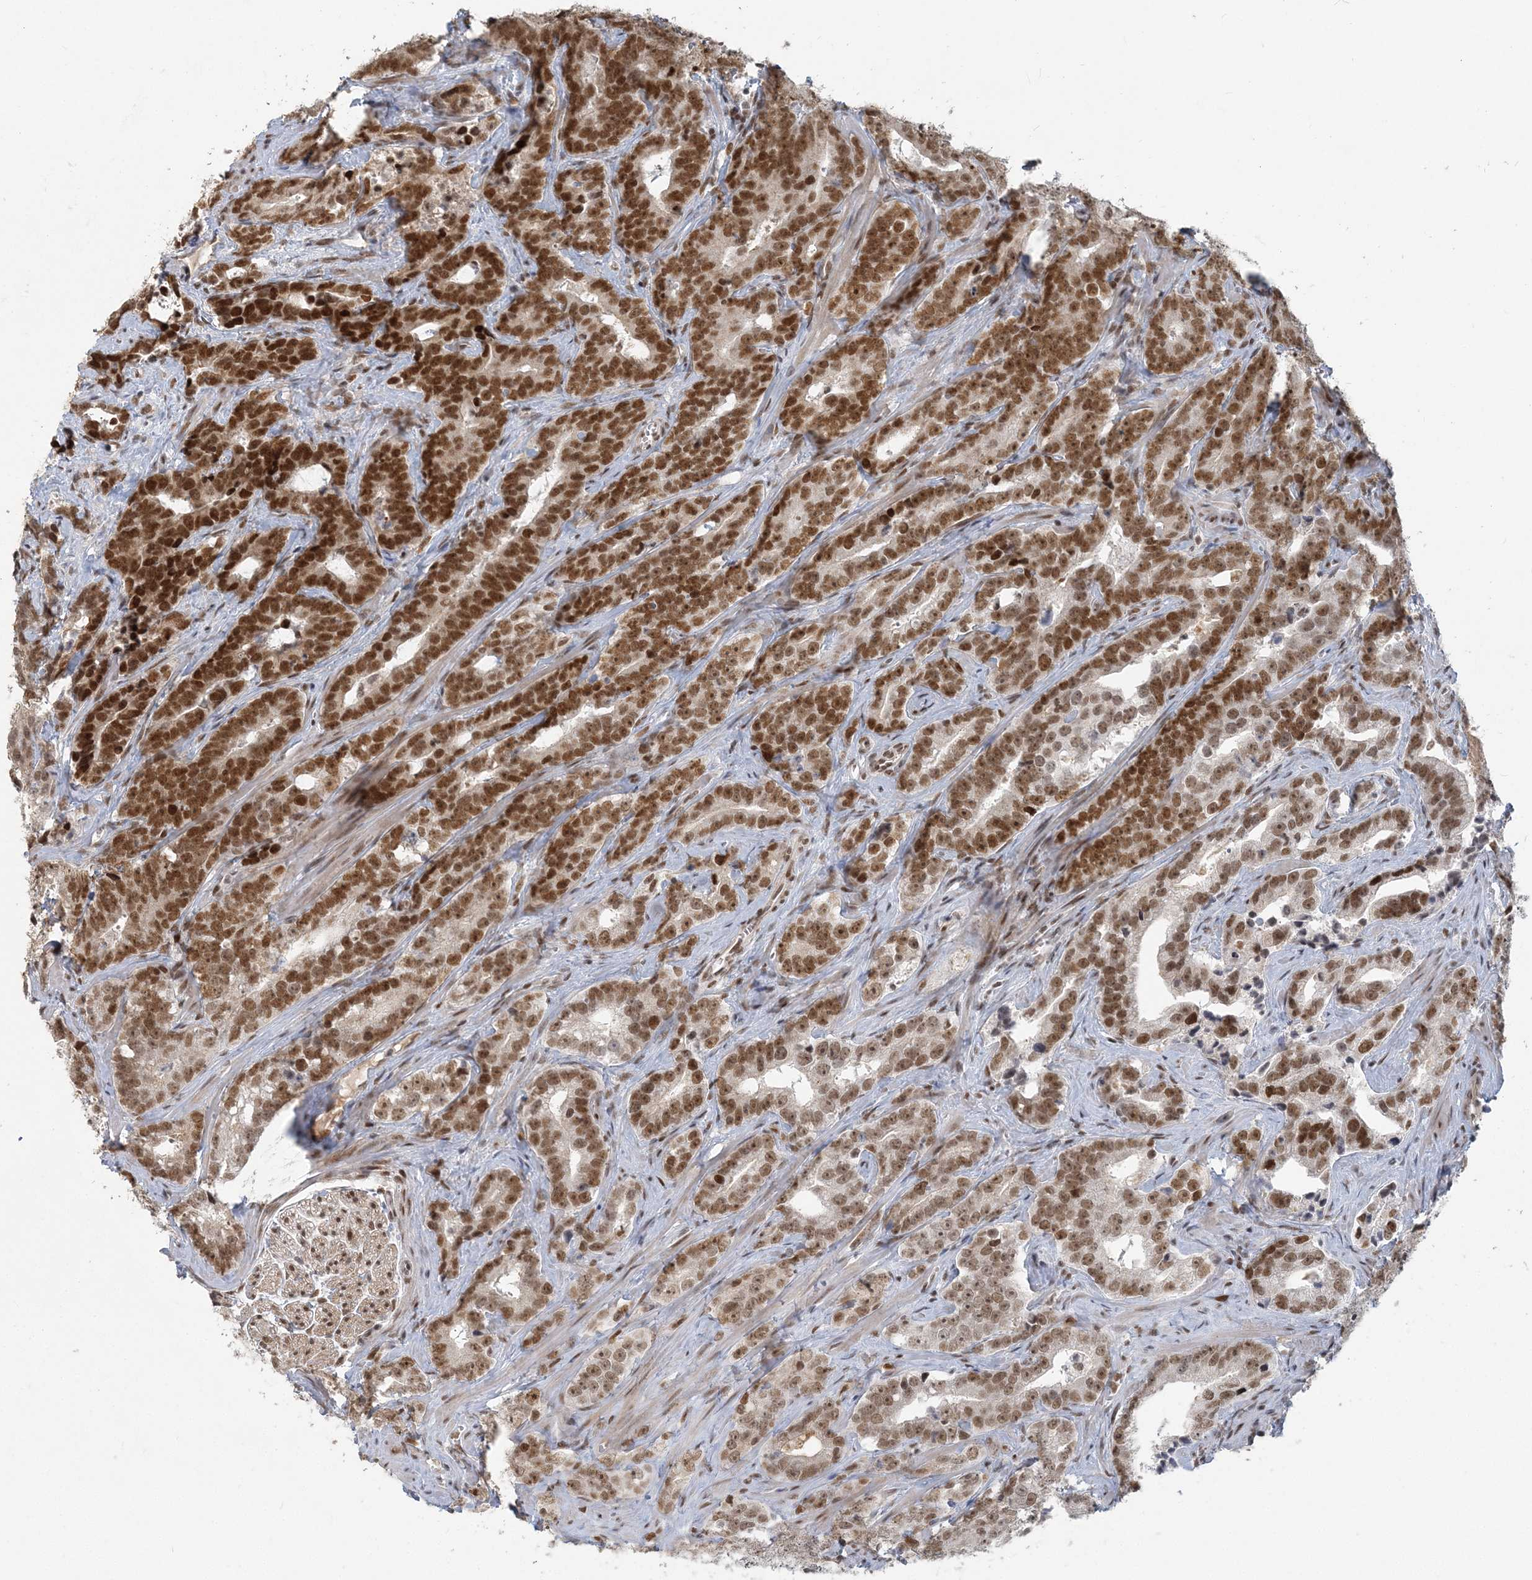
{"staining": {"intensity": "strong", "quantity": "25%-75%", "location": "nuclear"}, "tissue": "prostate cancer", "cell_type": "Tumor cells", "image_type": "cancer", "snomed": [{"axis": "morphology", "description": "Adenocarcinoma, High grade"}, {"axis": "topography", "description": "Prostate"}], "caption": "Brown immunohistochemical staining in human adenocarcinoma (high-grade) (prostate) displays strong nuclear positivity in about 25%-75% of tumor cells.", "gene": "BAZ1B", "patient": {"sex": "male", "age": 62}}